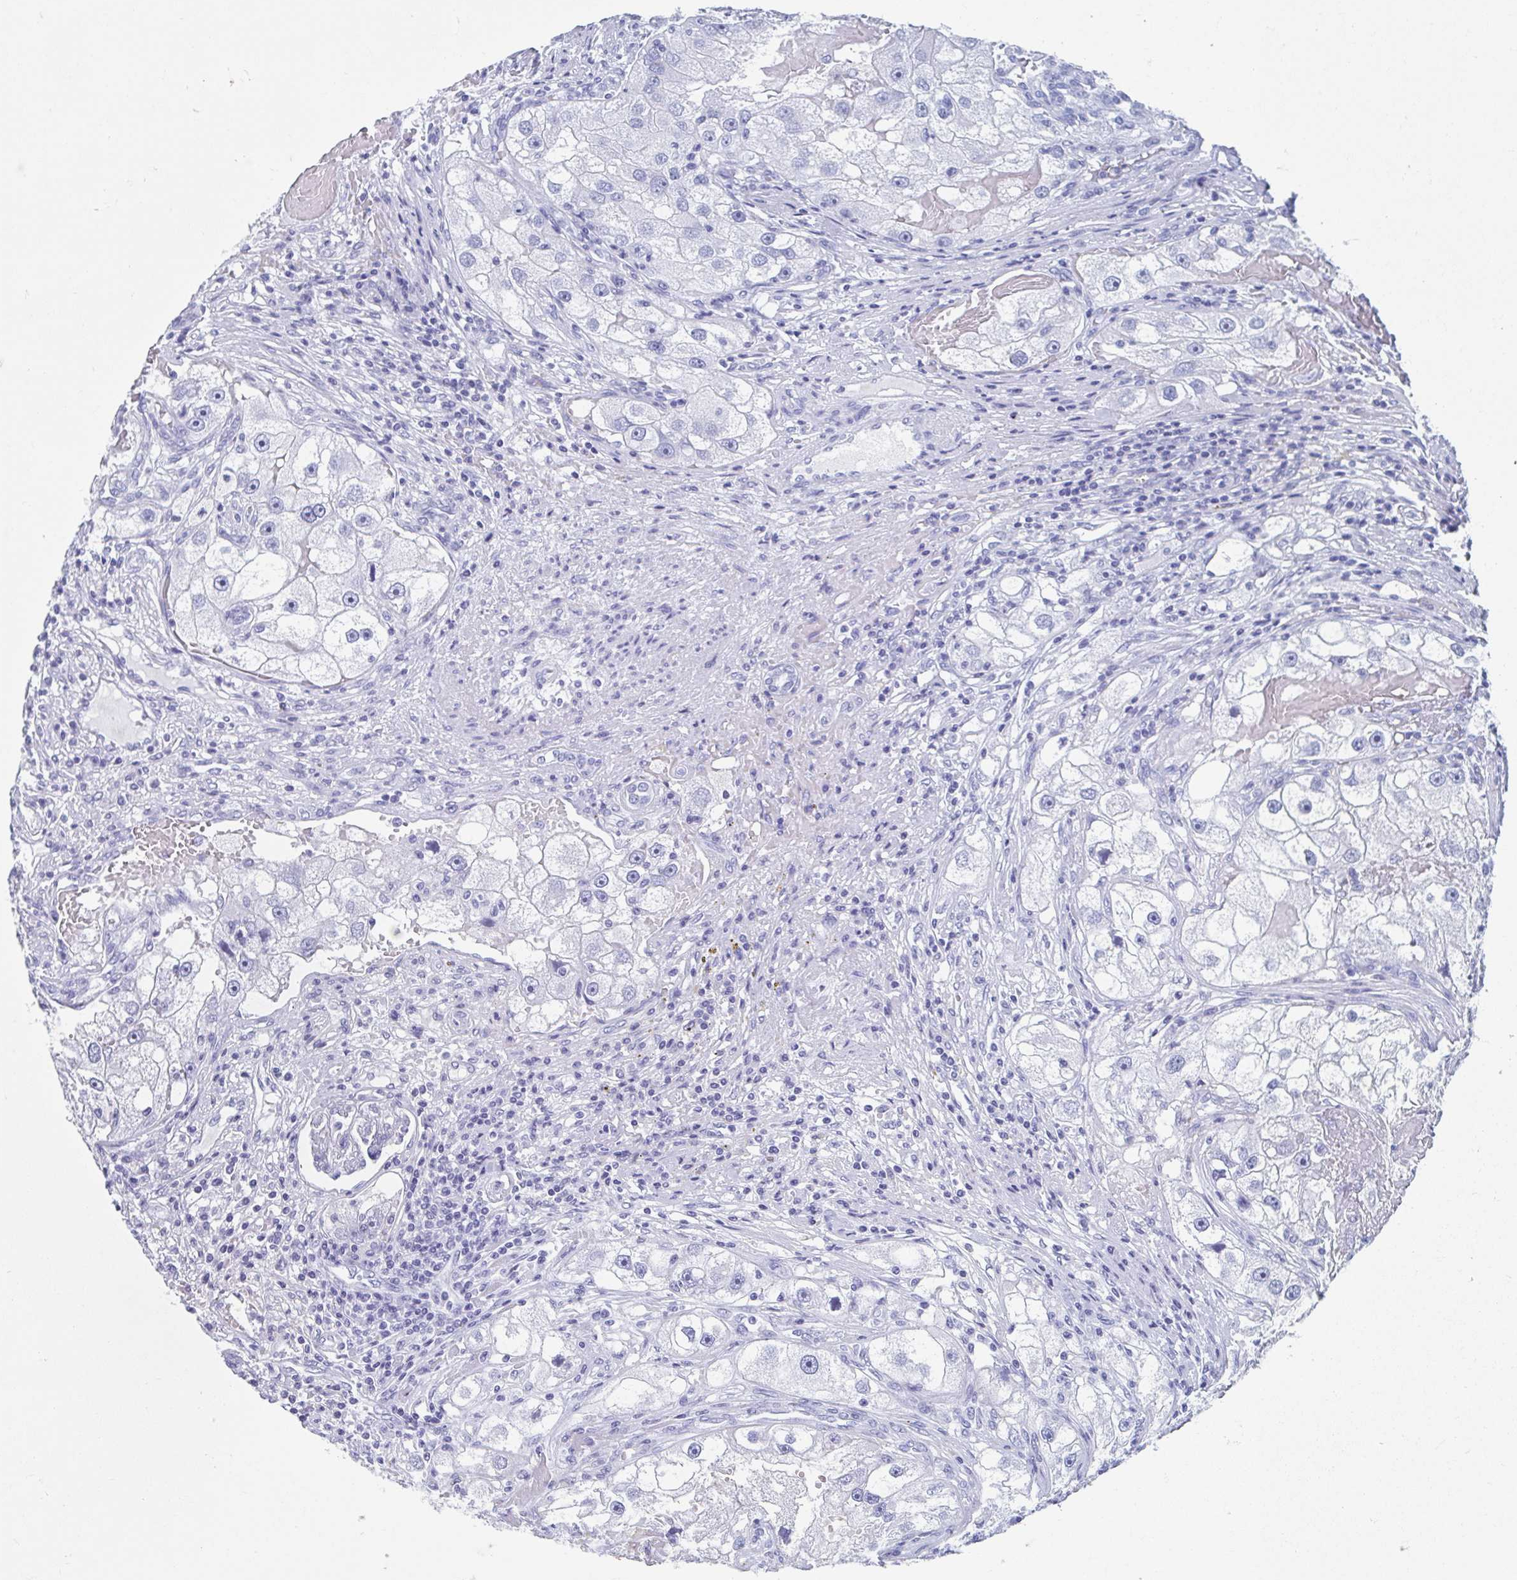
{"staining": {"intensity": "negative", "quantity": "none", "location": "none"}, "tissue": "renal cancer", "cell_type": "Tumor cells", "image_type": "cancer", "snomed": [{"axis": "morphology", "description": "Adenocarcinoma, NOS"}, {"axis": "topography", "description": "Kidney"}], "caption": "An immunohistochemistry (IHC) photomicrograph of renal adenocarcinoma is shown. There is no staining in tumor cells of renal adenocarcinoma.", "gene": "HDGFL1", "patient": {"sex": "male", "age": 63}}